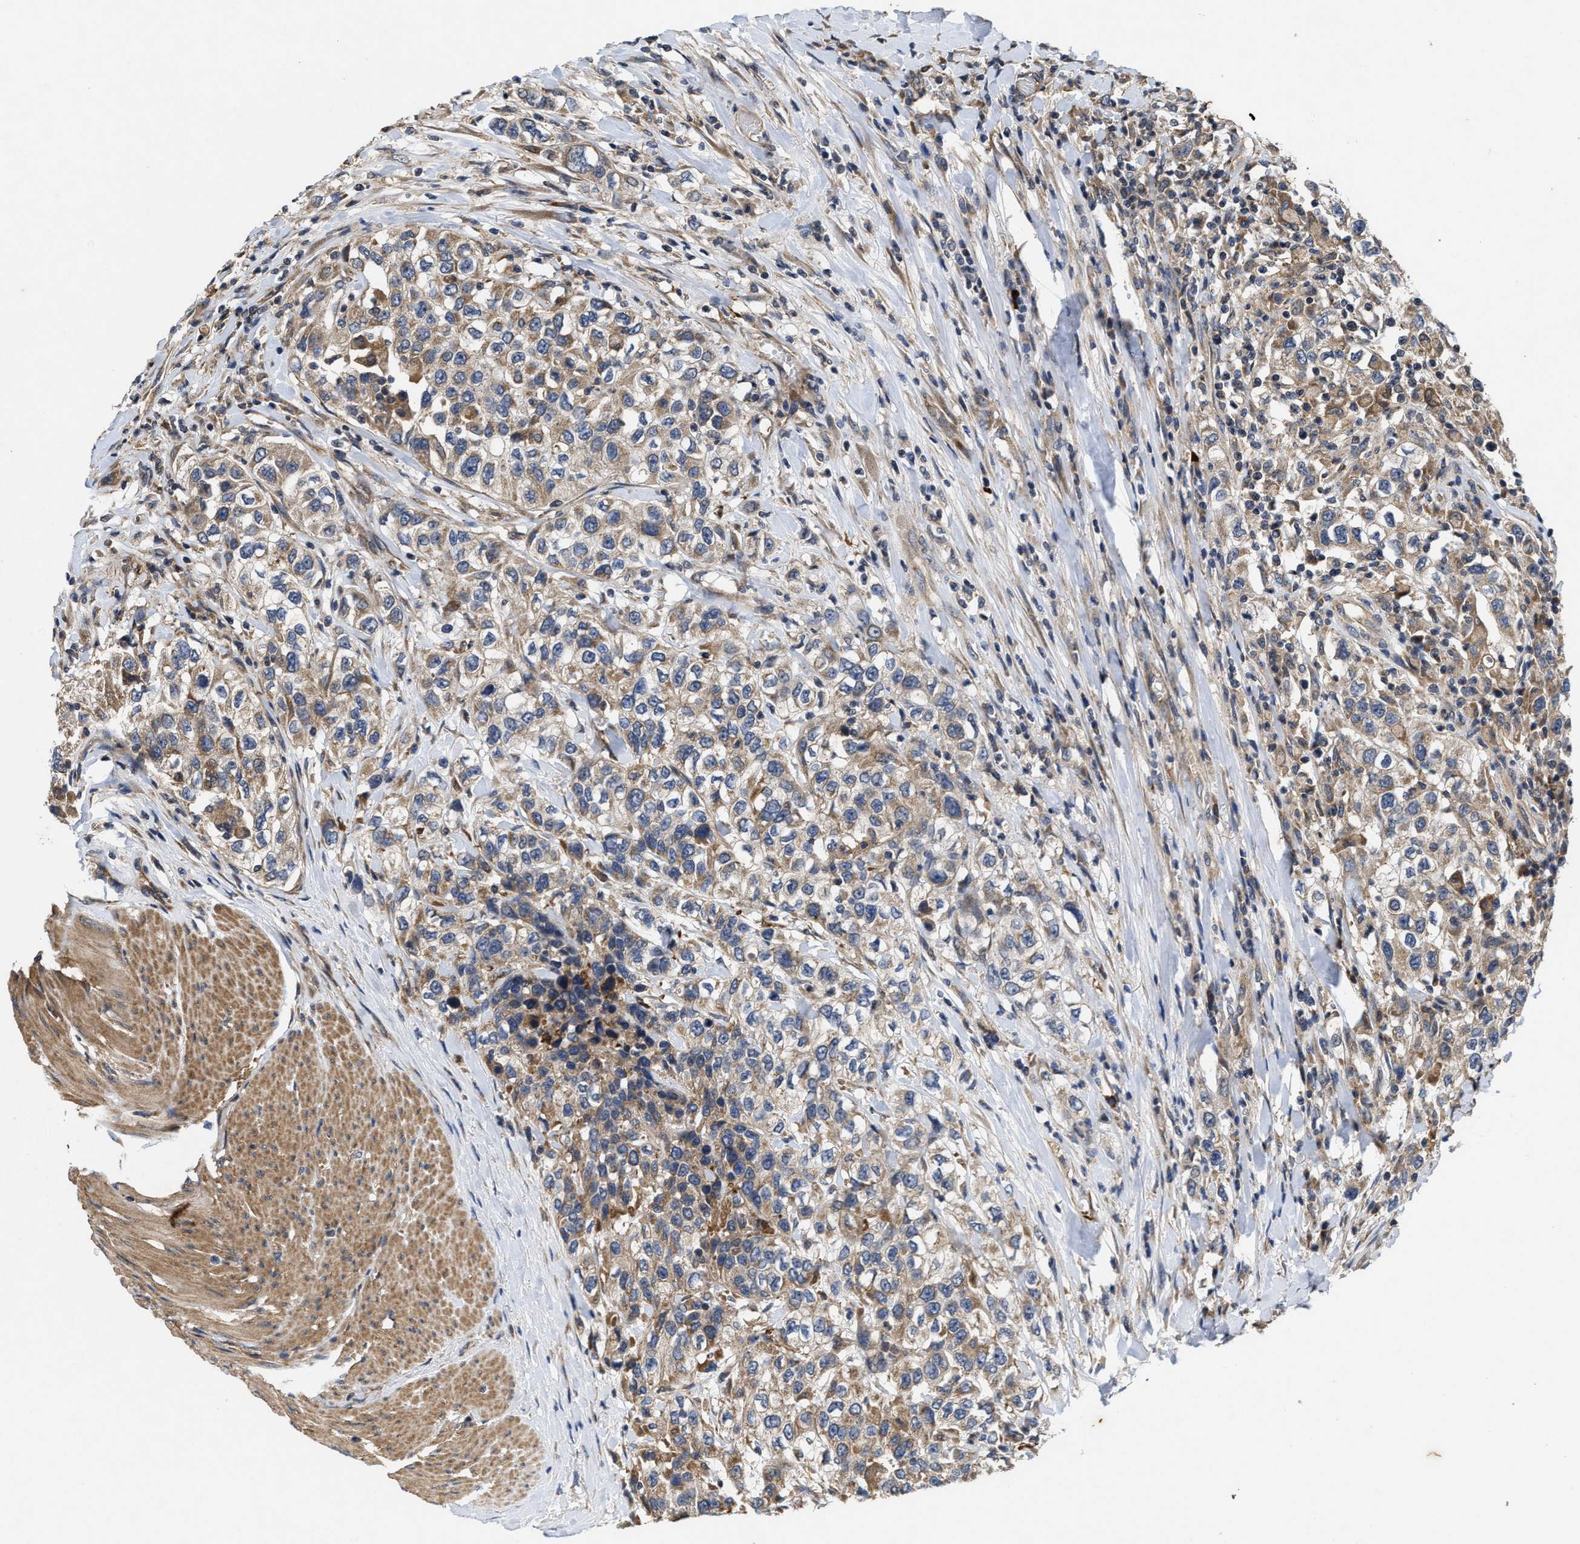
{"staining": {"intensity": "moderate", "quantity": ">75%", "location": "cytoplasmic/membranous"}, "tissue": "urothelial cancer", "cell_type": "Tumor cells", "image_type": "cancer", "snomed": [{"axis": "morphology", "description": "Urothelial carcinoma, High grade"}, {"axis": "topography", "description": "Urinary bladder"}], "caption": "IHC photomicrograph of neoplastic tissue: human urothelial cancer stained using immunohistochemistry (IHC) exhibits medium levels of moderate protein expression localized specifically in the cytoplasmic/membranous of tumor cells, appearing as a cytoplasmic/membranous brown color.", "gene": "EFNA4", "patient": {"sex": "female", "age": 80}}